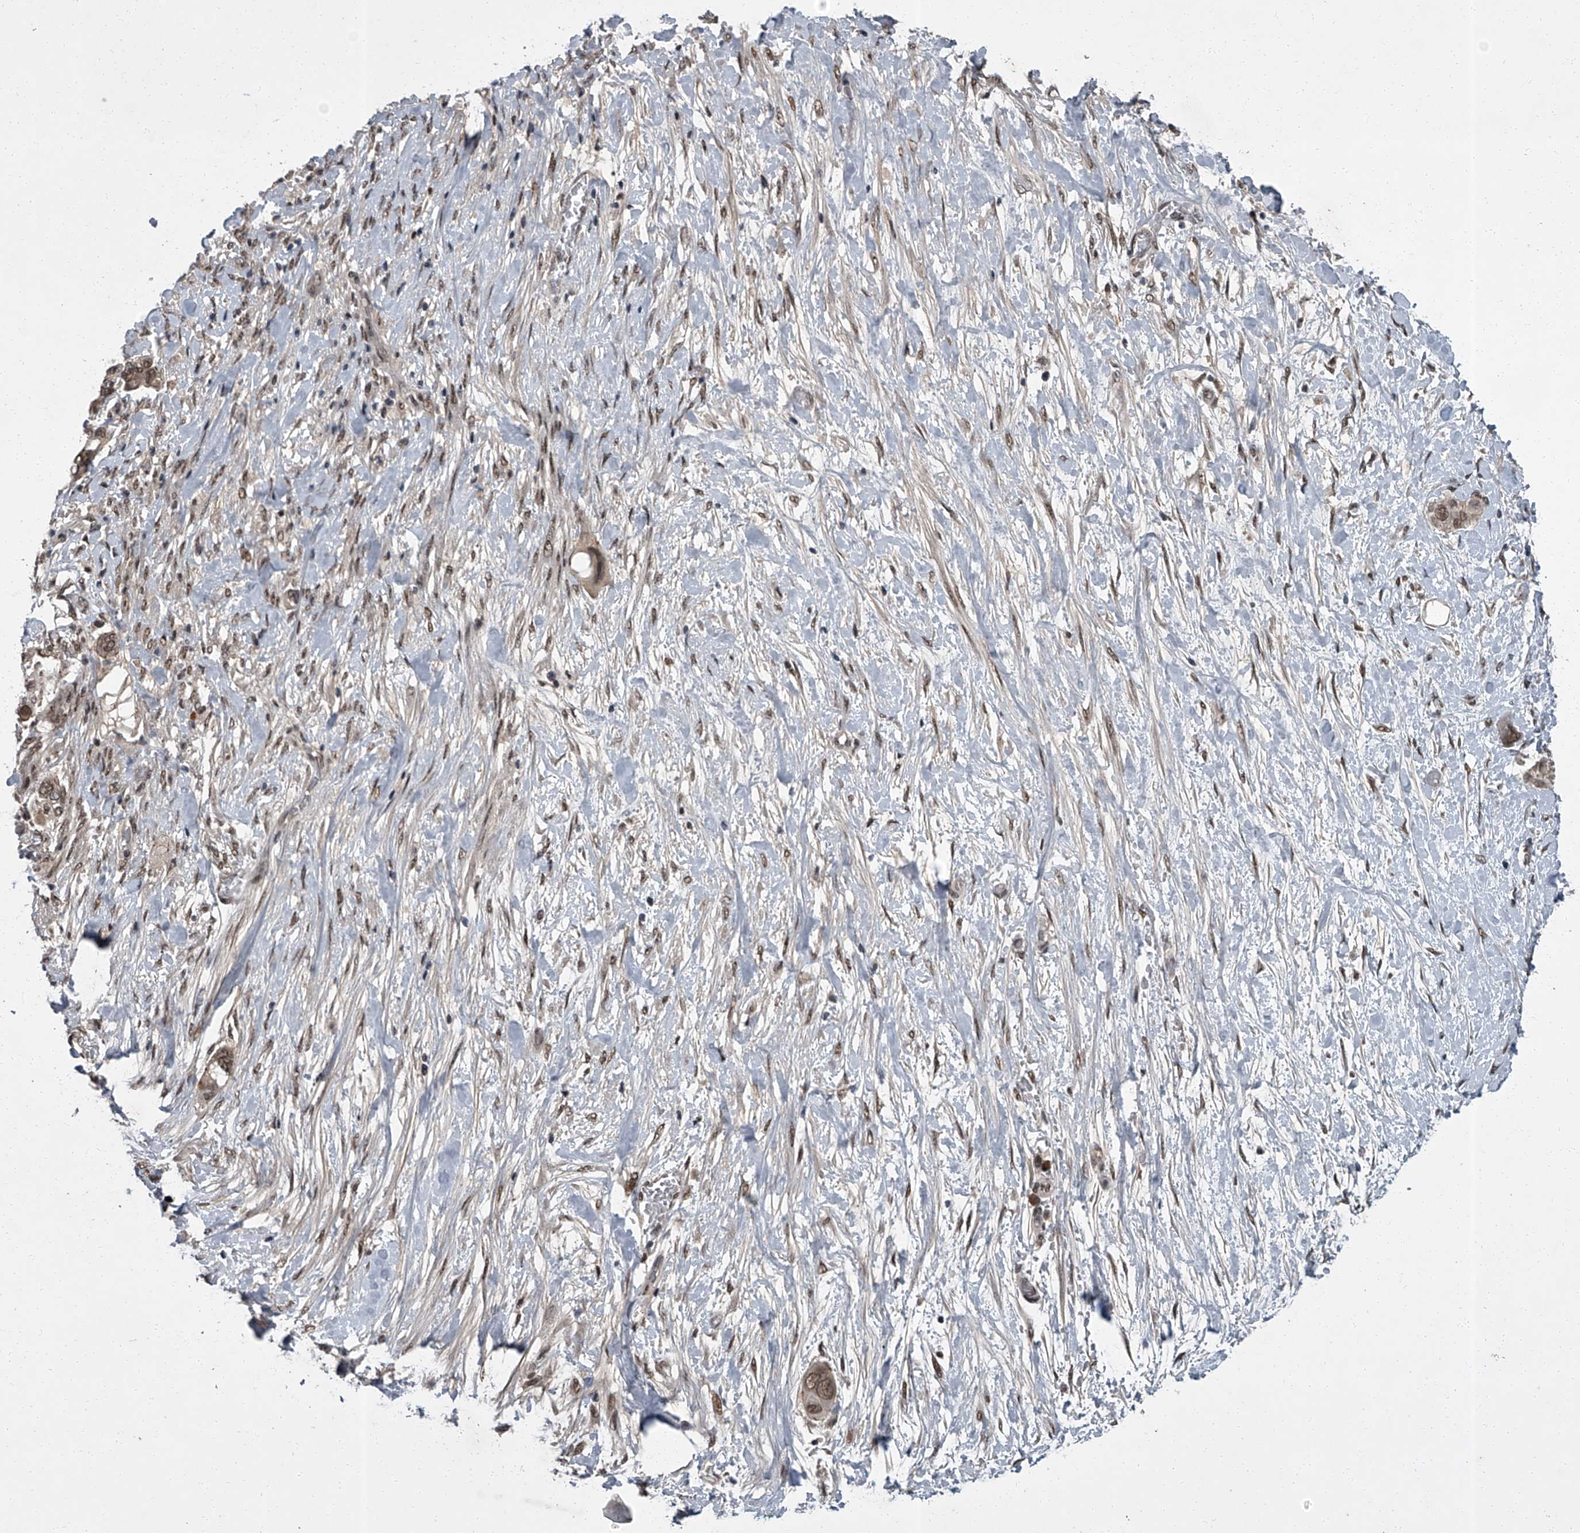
{"staining": {"intensity": "weak", "quantity": ">75%", "location": "nuclear"}, "tissue": "pancreatic cancer", "cell_type": "Tumor cells", "image_type": "cancer", "snomed": [{"axis": "morphology", "description": "Adenocarcinoma, NOS"}, {"axis": "topography", "description": "Pancreas"}], "caption": "An image showing weak nuclear positivity in about >75% of tumor cells in pancreatic cancer (adenocarcinoma), as visualized by brown immunohistochemical staining.", "gene": "ZNF518B", "patient": {"sex": "male", "age": 68}}